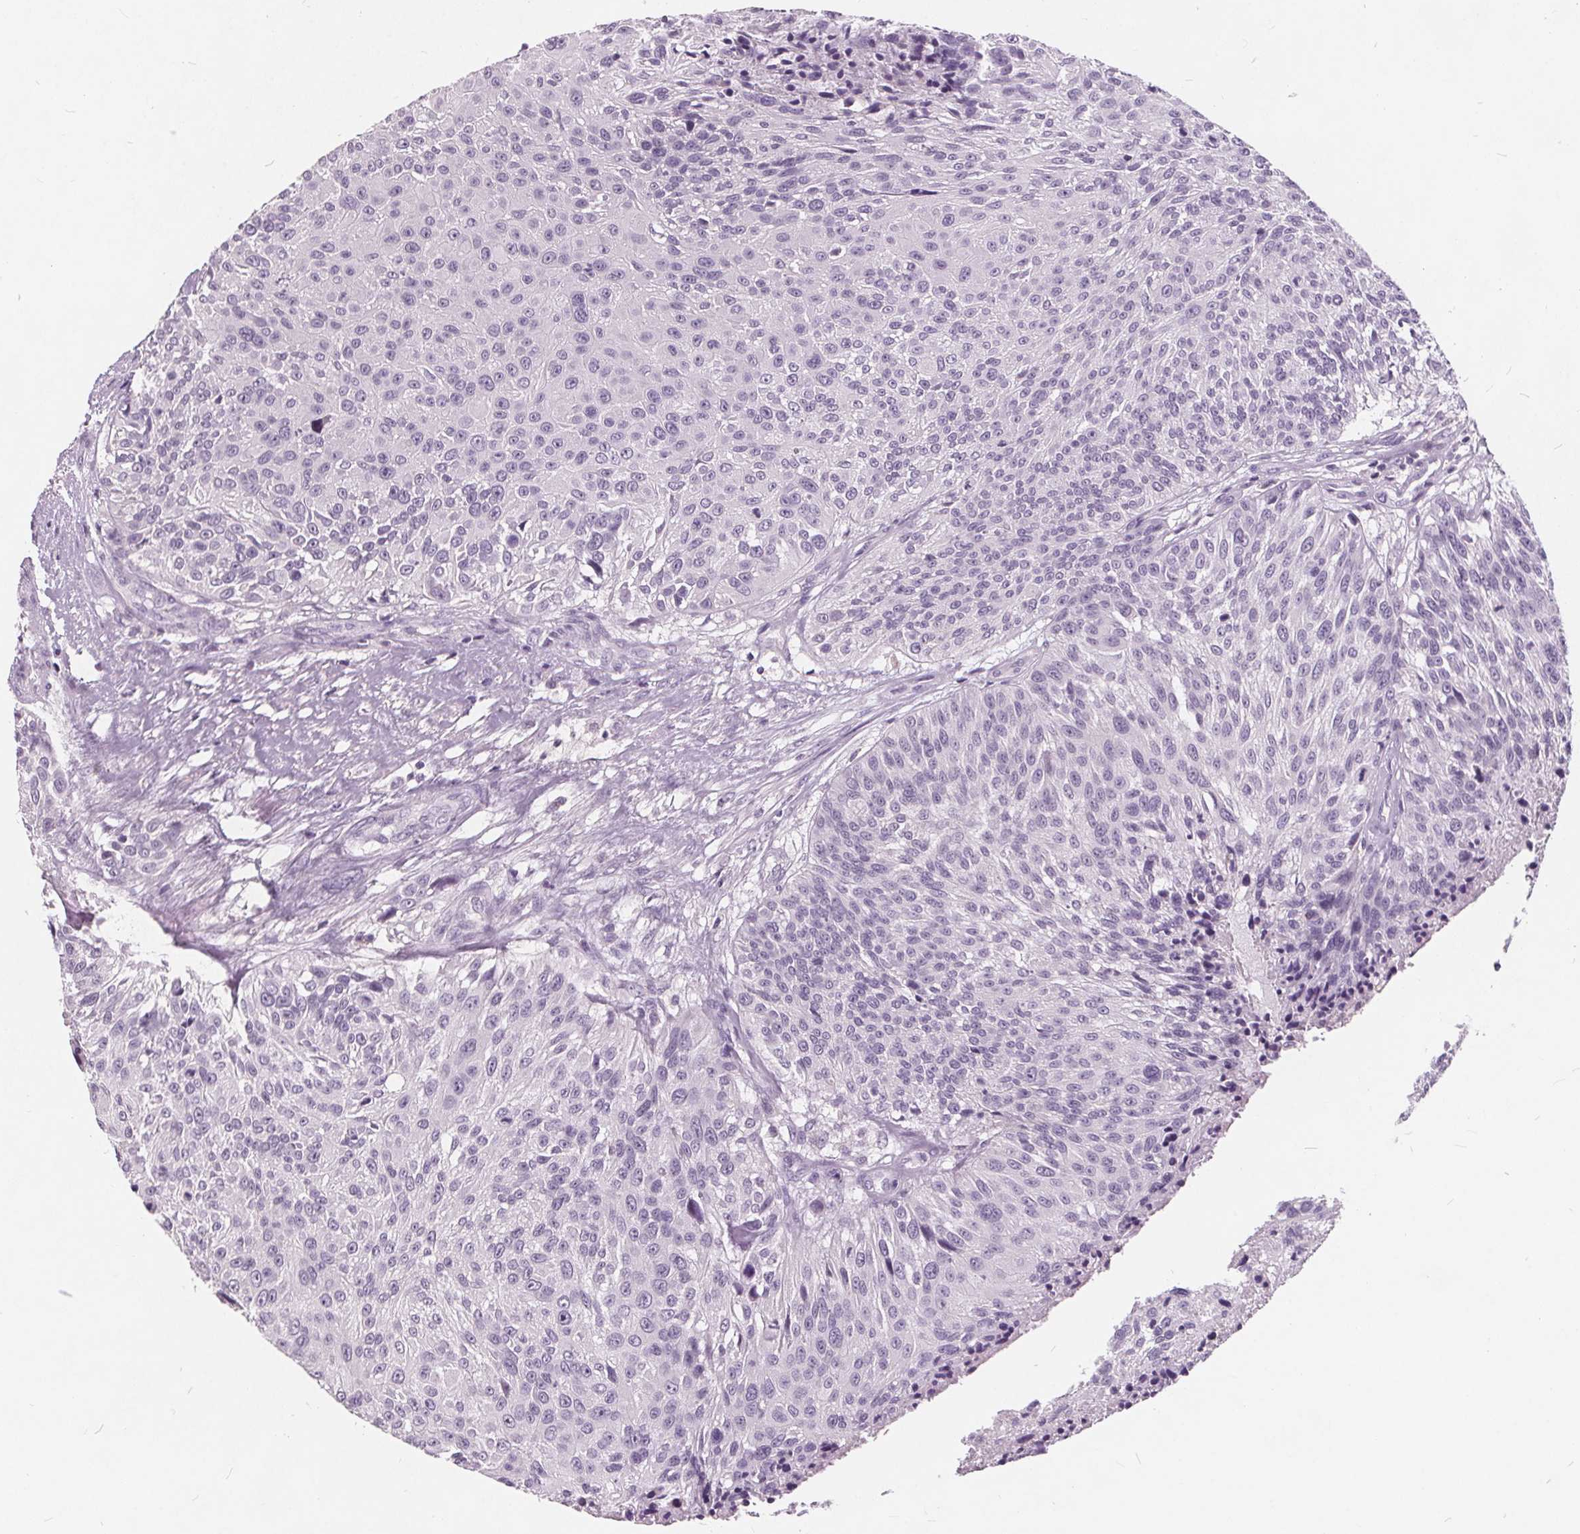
{"staining": {"intensity": "negative", "quantity": "none", "location": "none"}, "tissue": "urothelial cancer", "cell_type": "Tumor cells", "image_type": "cancer", "snomed": [{"axis": "morphology", "description": "Urothelial carcinoma, NOS"}, {"axis": "topography", "description": "Urinary bladder"}], "caption": "DAB immunohistochemical staining of human urothelial cancer exhibits no significant staining in tumor cells. (DAB (3,3'-diaminobenzidine) immunohistochemistry, high magnification).", "gene": "PLA2G2E", "patient": {"sex": "male", "age": 55}}